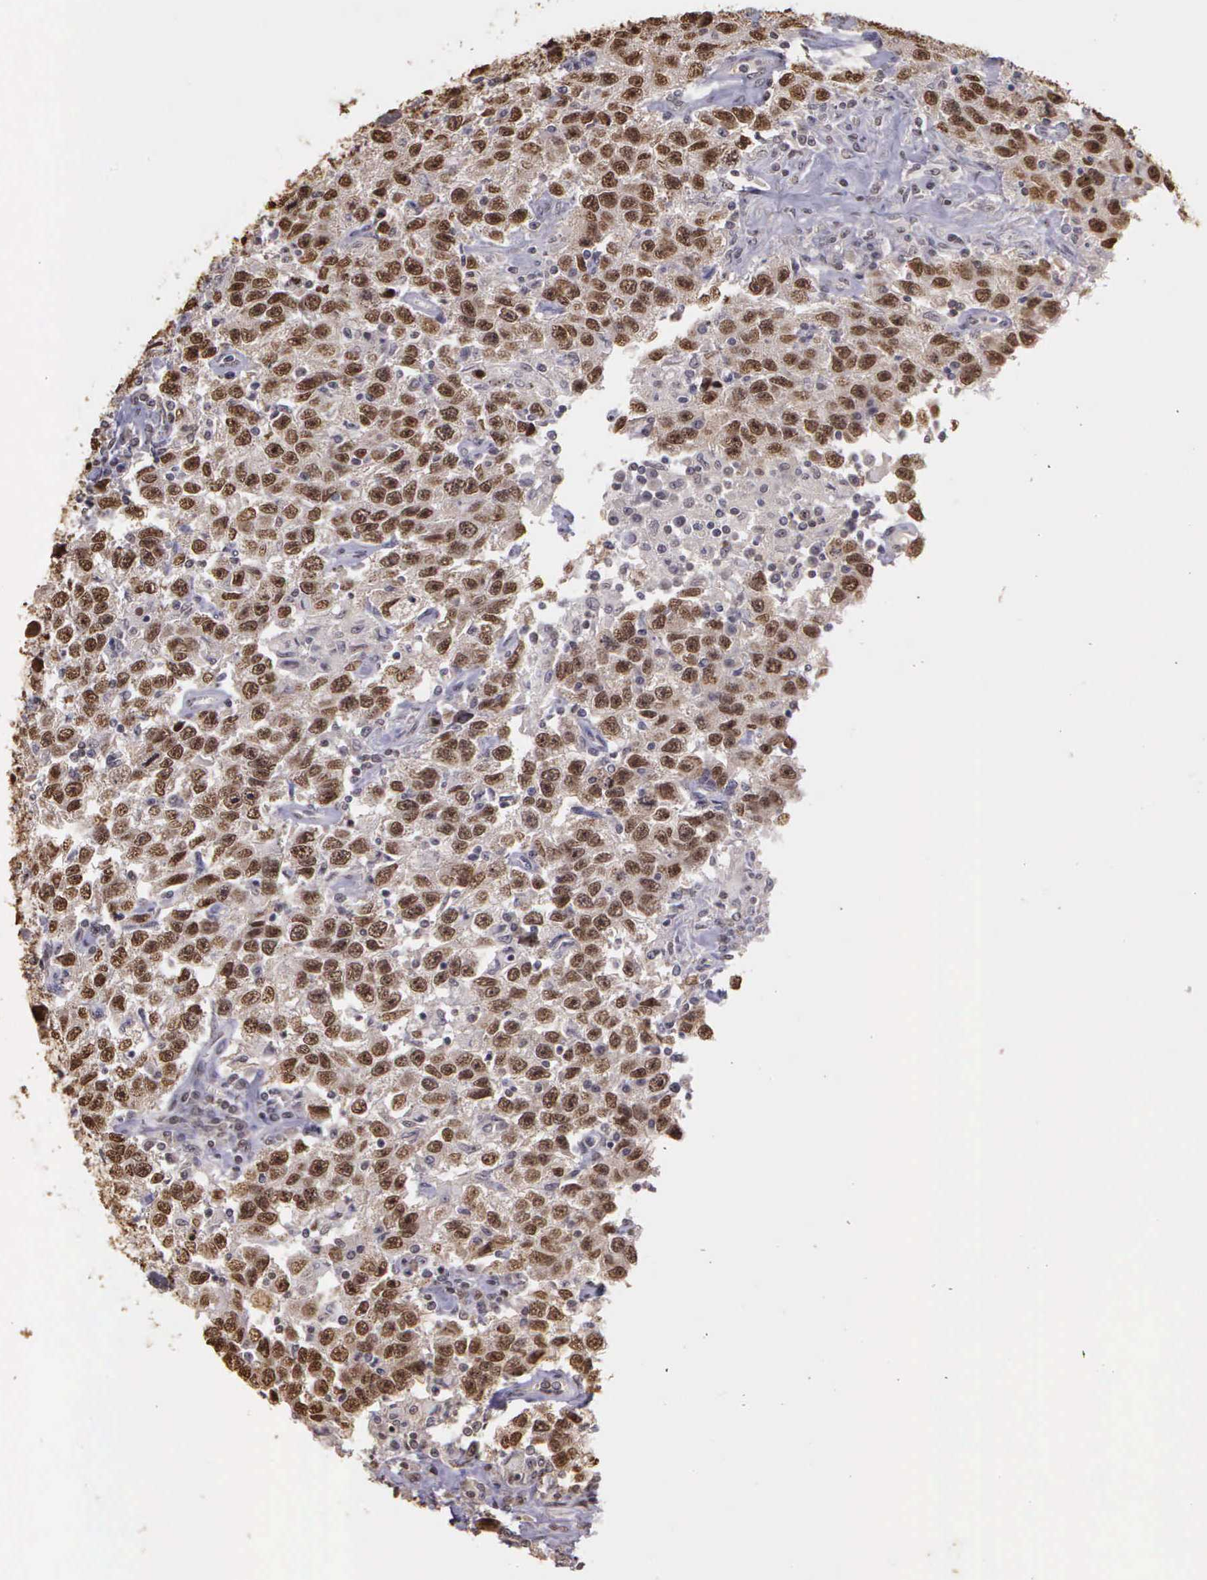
{"staining": {"intensity": "moderate", "quantity": ">75%", "location": "nuclear"}, "tissue": "testis cancer", "cell_type": "Tumor cells", "image_type": "cancer", "snomed": [{"axis": "morphology", "description": "Seminoma, NOS"}, {"axis": "topography", "description": "Testis"}], "caption": "Brown immunohistochemical staining in testis cancer (seminoma) exhibits moderate nuclear expression in approximately >75% of tumor cells. (Stains: DAB (3,3'-diaminobenzidine) in brown, nuclei in blue, Microscopy: brightfield microscopy at high magnification).", "gene": "ARMCX5", "patient": {"sex": "male", "age": 41}}